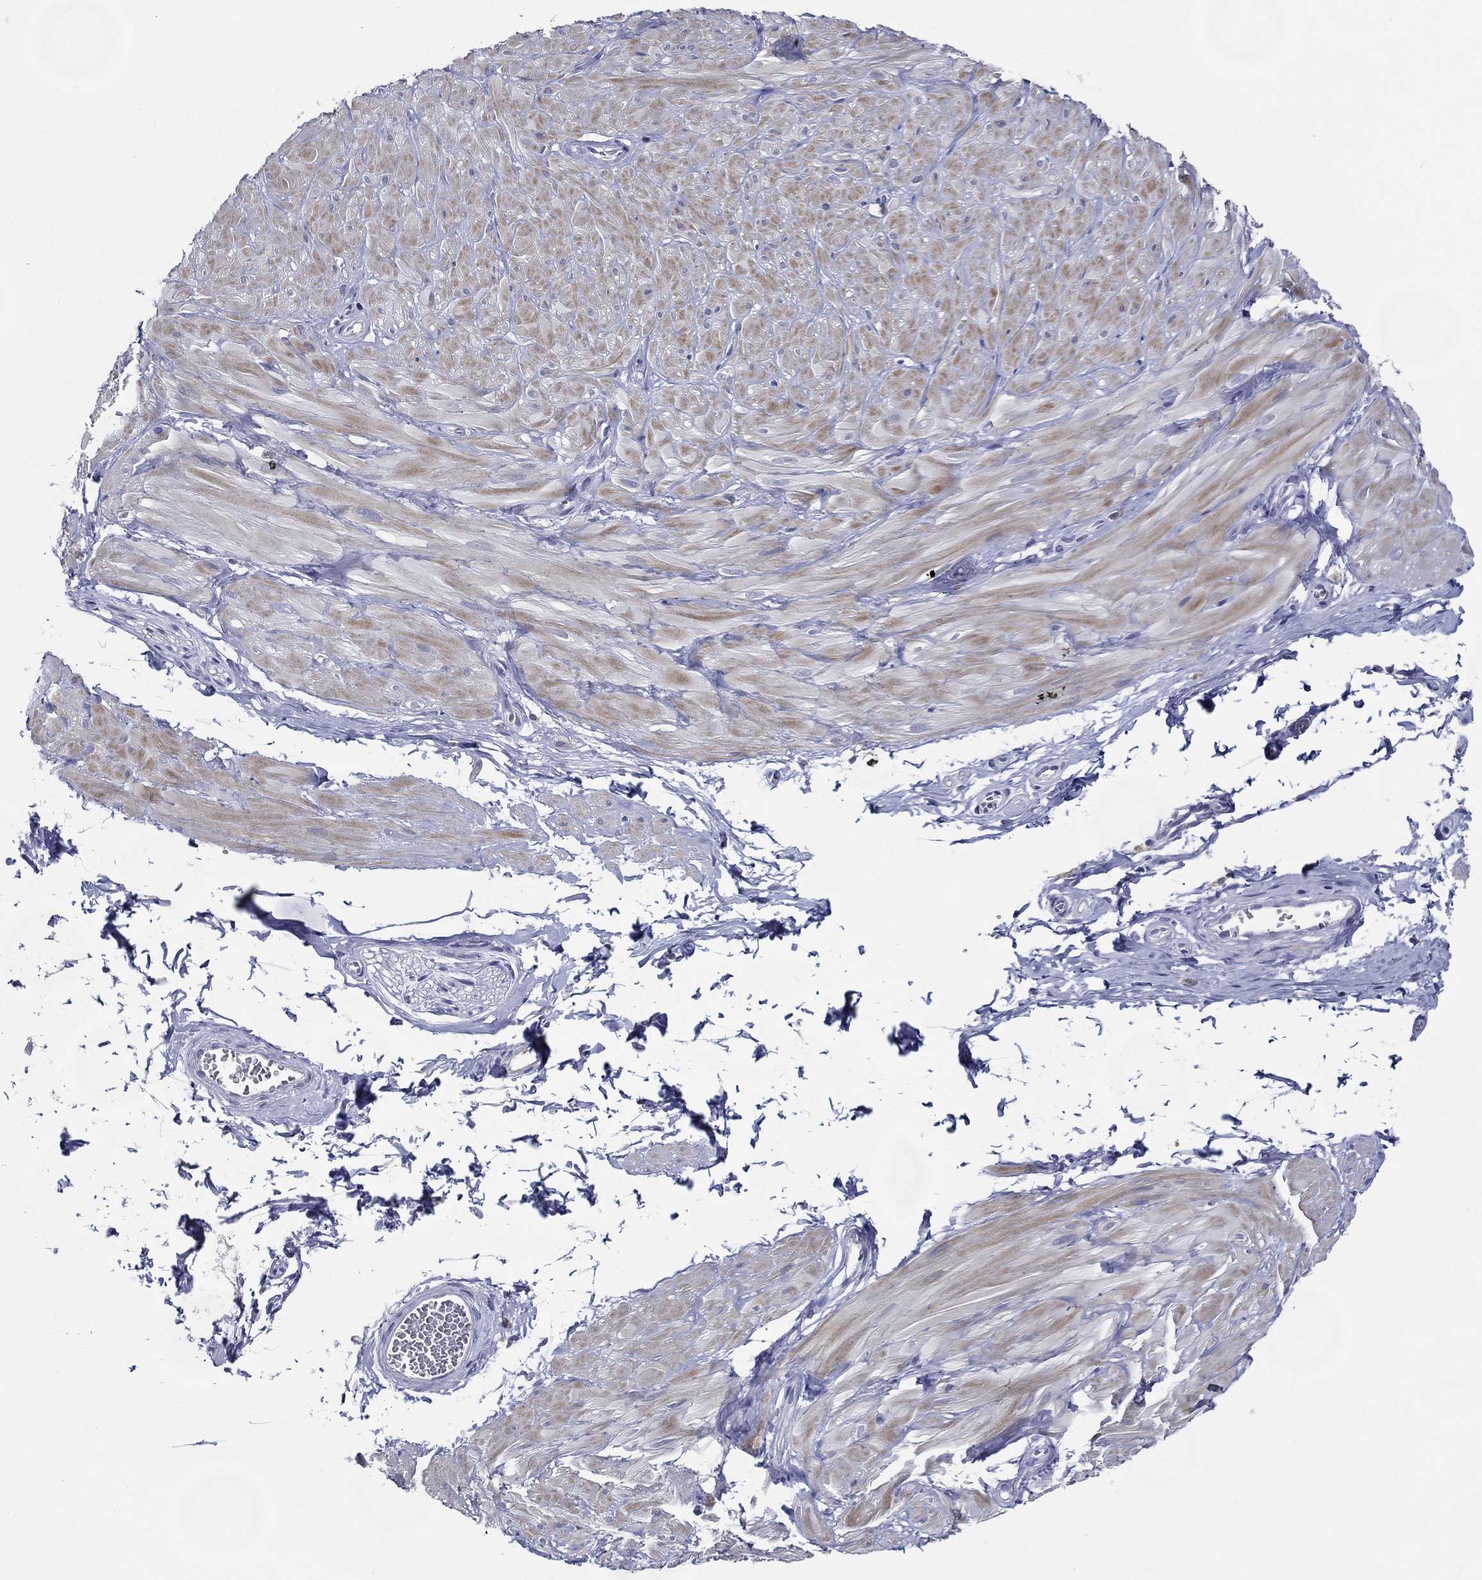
{"staining": {"intensity": "negative", "quantity": "none", "location": "none"}, "tissue": "soft tissue", "cell_type": "Fibroblasts", "image_type": "normal", "snomed": [{"axis": "morphology", "description": "Normal tissue, NOS"}, {"axis": "topography", "description": "Smooth muscle"}, {"axis": "topography", "description": "Peripheral nerve tissue"}], "caption": "An image of soft tissue stained for a protein displays no brown staining in fibroblasts. (DAB (3,3'-diaminobenzidine) immunohistochemistry (IHC), high magnification).", "gene": "TFAP2A", "patient": {"sex": "male", "age": 22}}